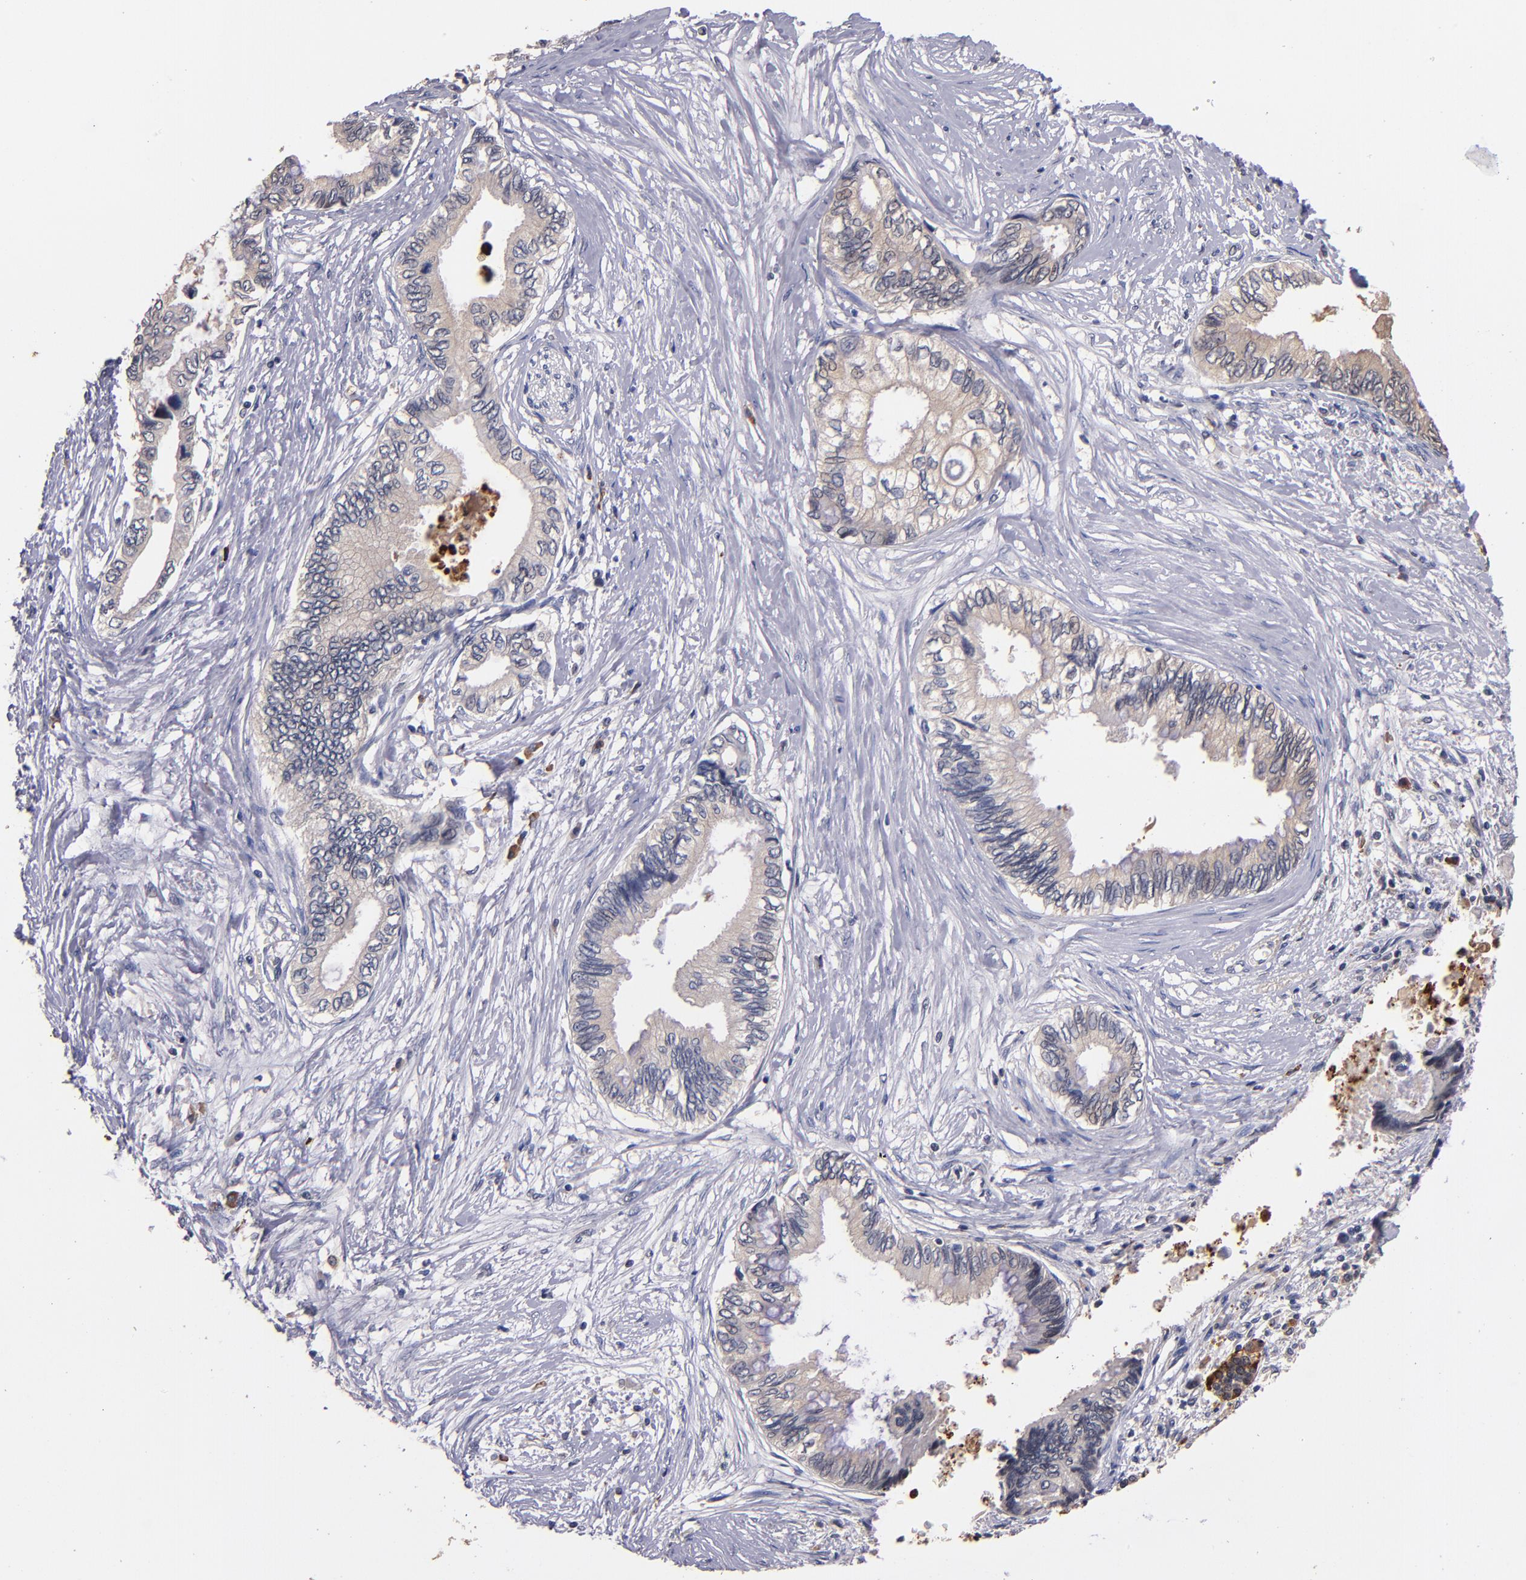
{"staining": {"intensity": "weak", "quantity": ">75%", "location": "cytoplasmic/membranous"}, "tissue": "pancreatic cancer", "cell_type": "Tumor cells", "image_type": "cancer", "snomed": [{"axis": "morphology", "description": "Adenocarcinoma, NOS"}, {"axis": "topography", "description": "Pancreas"}], "caption": "Pancreatic cancer (adenocarcinoma) stained with DAB immunohistochemistry shows low levels of weak cytoplasmic/membranous staining in approximately >75% of tumor cells.", "gene": "TTLL12", "patient": {"sex": "female", "age": 66}}